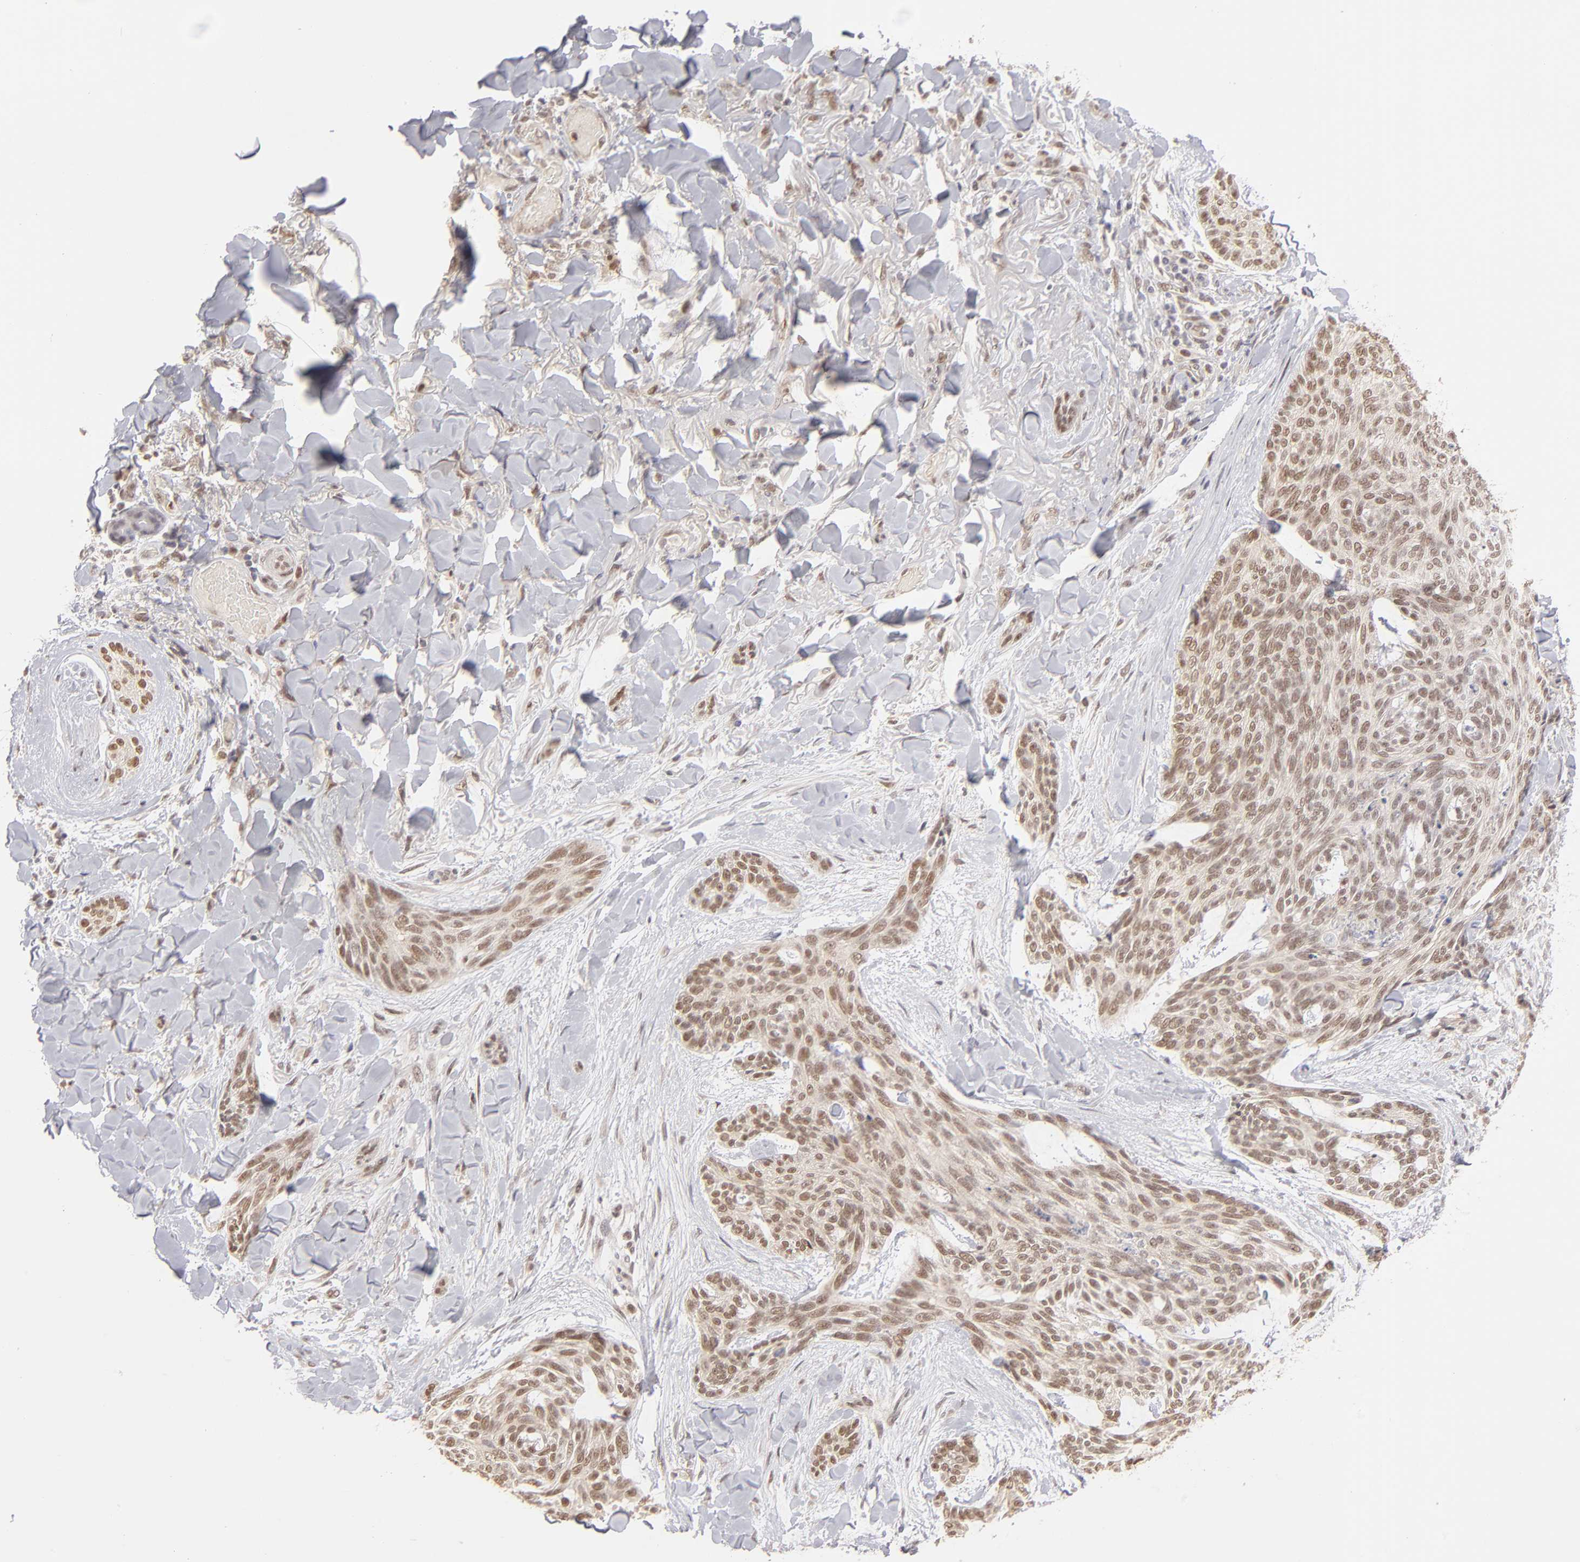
{"staining": {"intensity": "moderate", "quantity": ">75%", "location": "nuclear"}, "tissue": "skin cancer", "cell_type": "Tumor cells", "image_type": "cancer", "snomed": [{"axis": "morphology", "description": "Normal tissue, NOS"}, {"axis": "morphology", "description": "Basal cell carcinoma"}, {"axis": "topography", "description": "Skin"}], "caption": "Brown immunohistochemical staining in basal cell carcinoma (skin) demonstrates moderate nuclear positivity in about >75% of tumor cells.", "gene": "NFE2", "patient": {"sex": "female", "age": 71}}